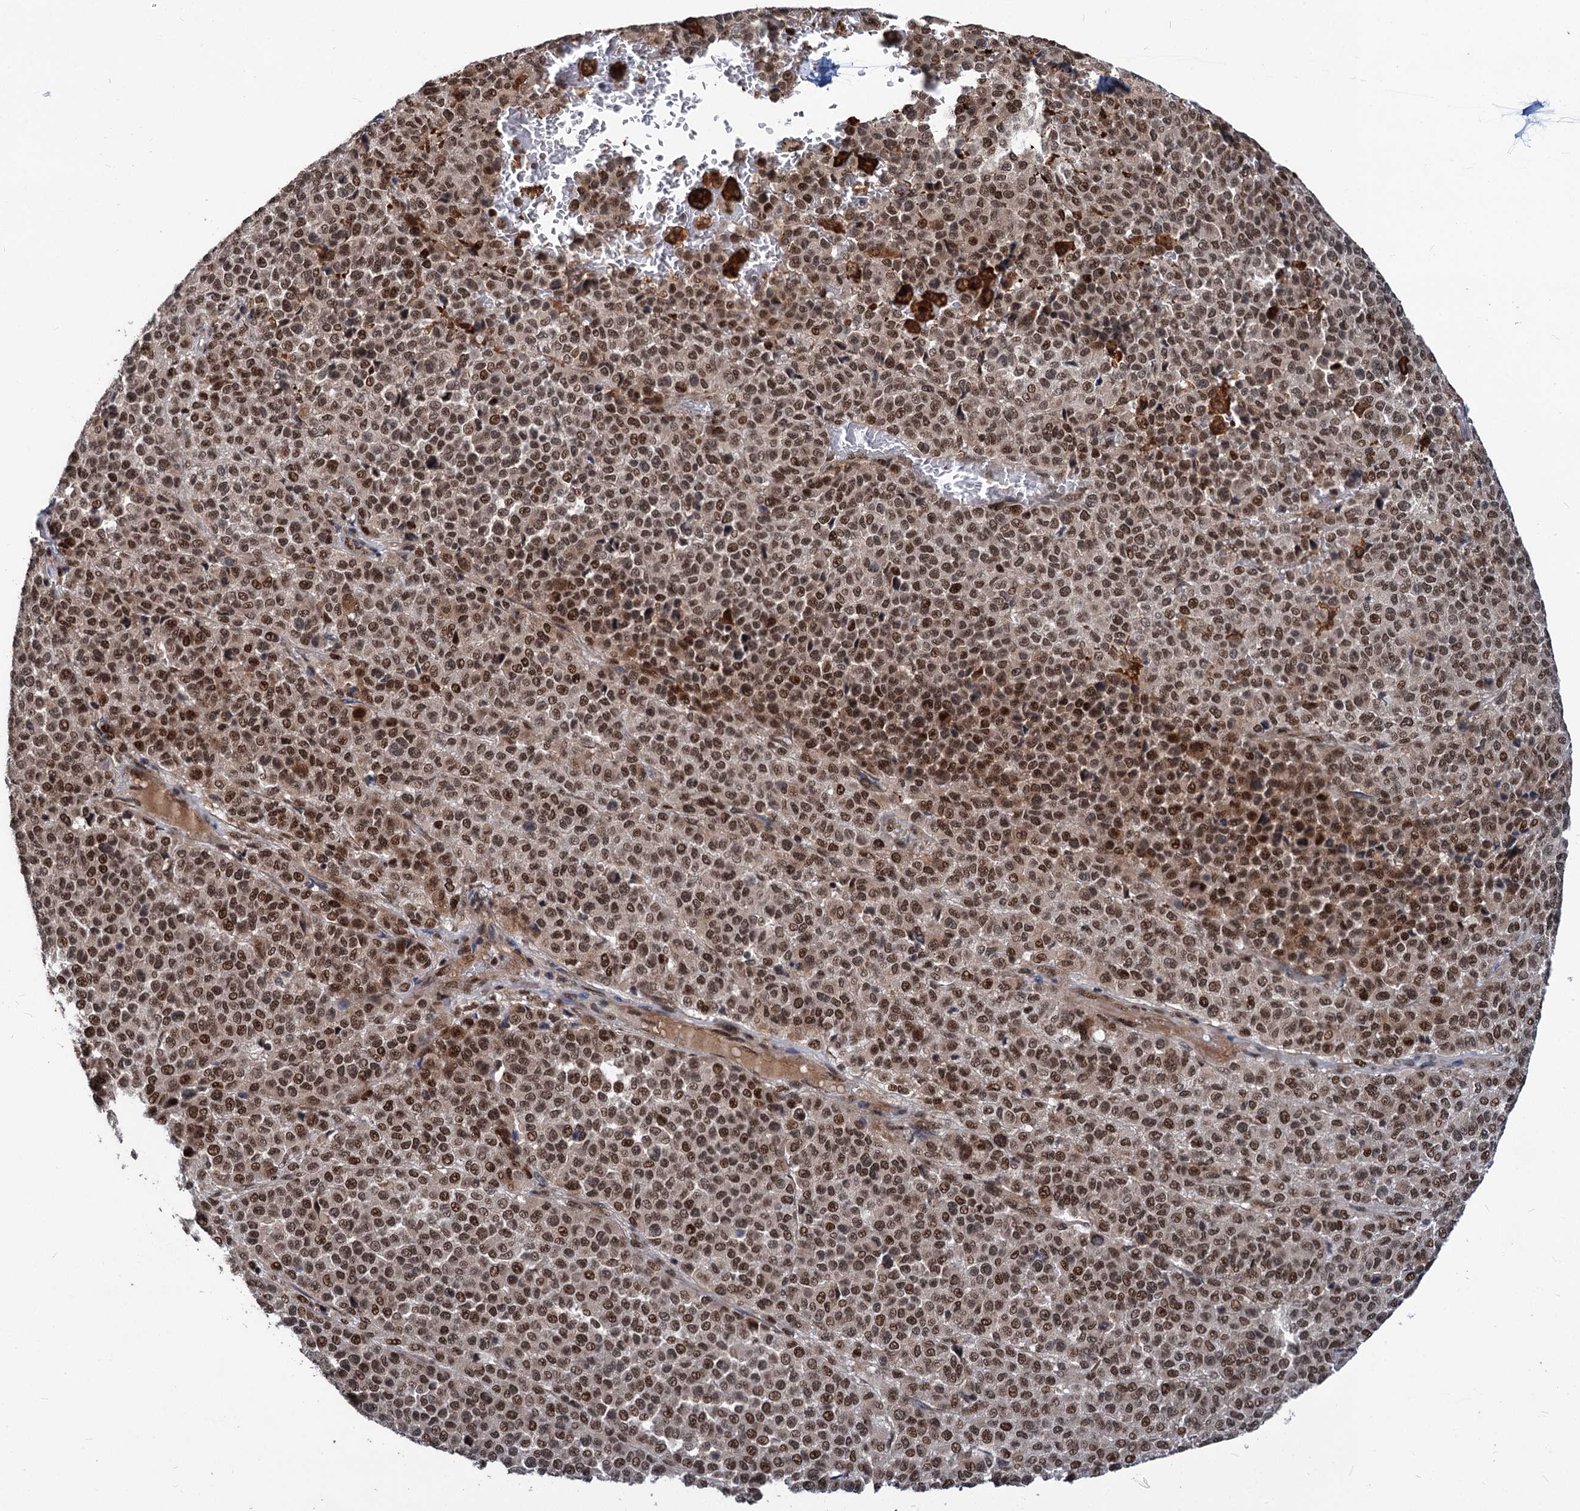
{"staining": {"intensity": "moderate", "quantity": ">75%", "location": "nuclear"}, "tissue": "melanoma", "cell_type": "Tumor cells", "image_type": "cancer", "snomed": [{"axis": "morphology", "description": "Malignant melanoma, Metastatic site"}, {"axis": "topography", "description": "Pancreas"}], "caption": "Immunohistochemistry (IHC) staining of malignant melanoma (metastatic site), which exhibits medium levels of moderate nuclear staining in about >75% of tumor cells indicating moderate nuclear protein expression. The staining was performed using DAB (brown) for protein detection and nuclei were counterstained in hematoxylin (blue).", "gene": "PHF8", "patient": {"sex": "female", "age": 30}}